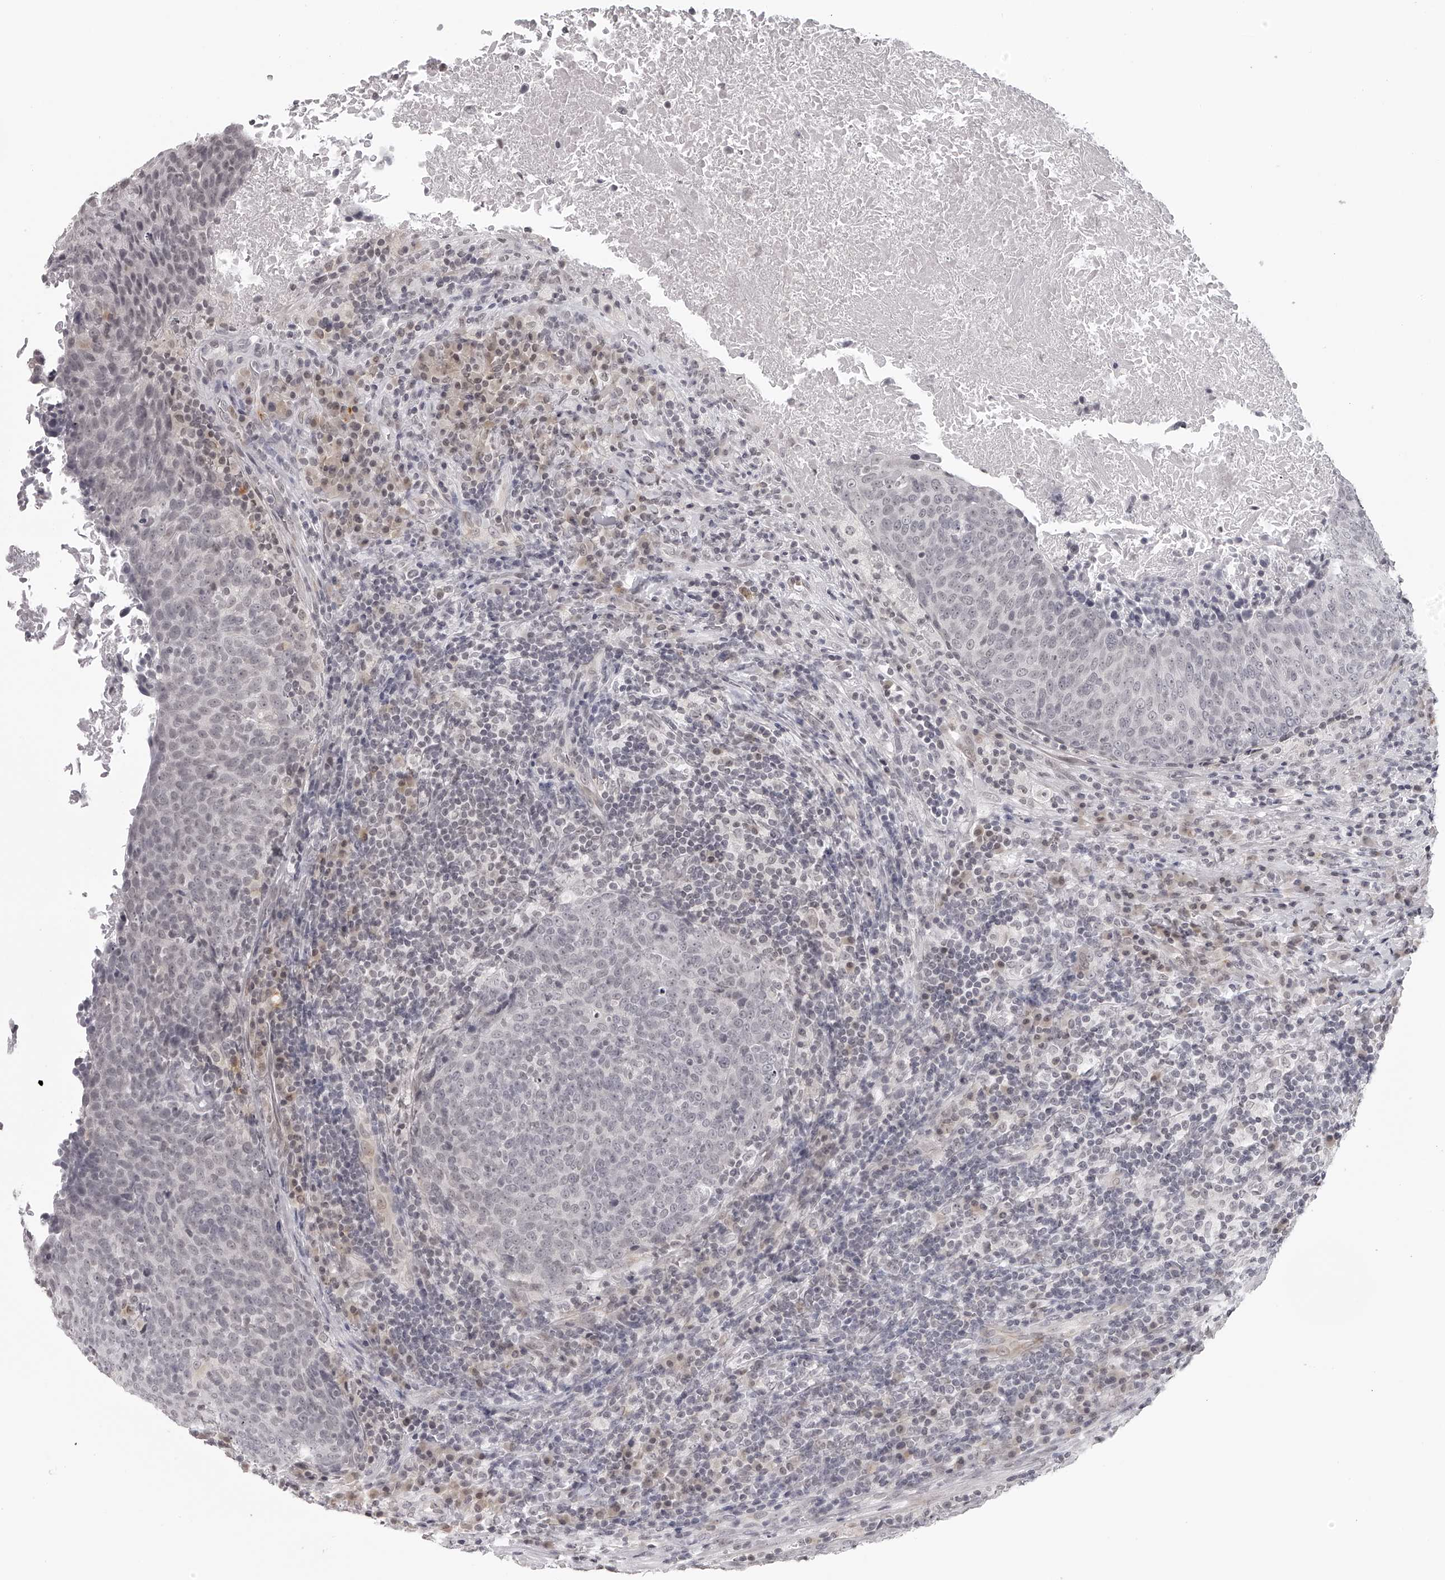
{"staining": {"intensity": "negative", "quantity": "none", "location": "none"}, "tissue": "head and neck cancer", "cell_type": "Tumor cells", "image_type": "cancer", "snomed": [{"axis": "morphology", "description": "Squamous cell carcinoma, NOS"}, {"axis": "morphology", "description": "Squamous cell carcinoma, metastatic, NOS"}, {"axis": "topography", "description": "Lymph node"}, {"axis": "topography", "description": "Head-Neck"}], "caption": "Protein analysis of metastatic squamous cell carcinoma (head and neck) exhibits no significant positivity in tumor cells. (Brightfield microscopy of DAB immunohistochemistry (IHC) at high magnification).", "gene": "RNF220", "patient": {"sex": "male", "age": 62}}